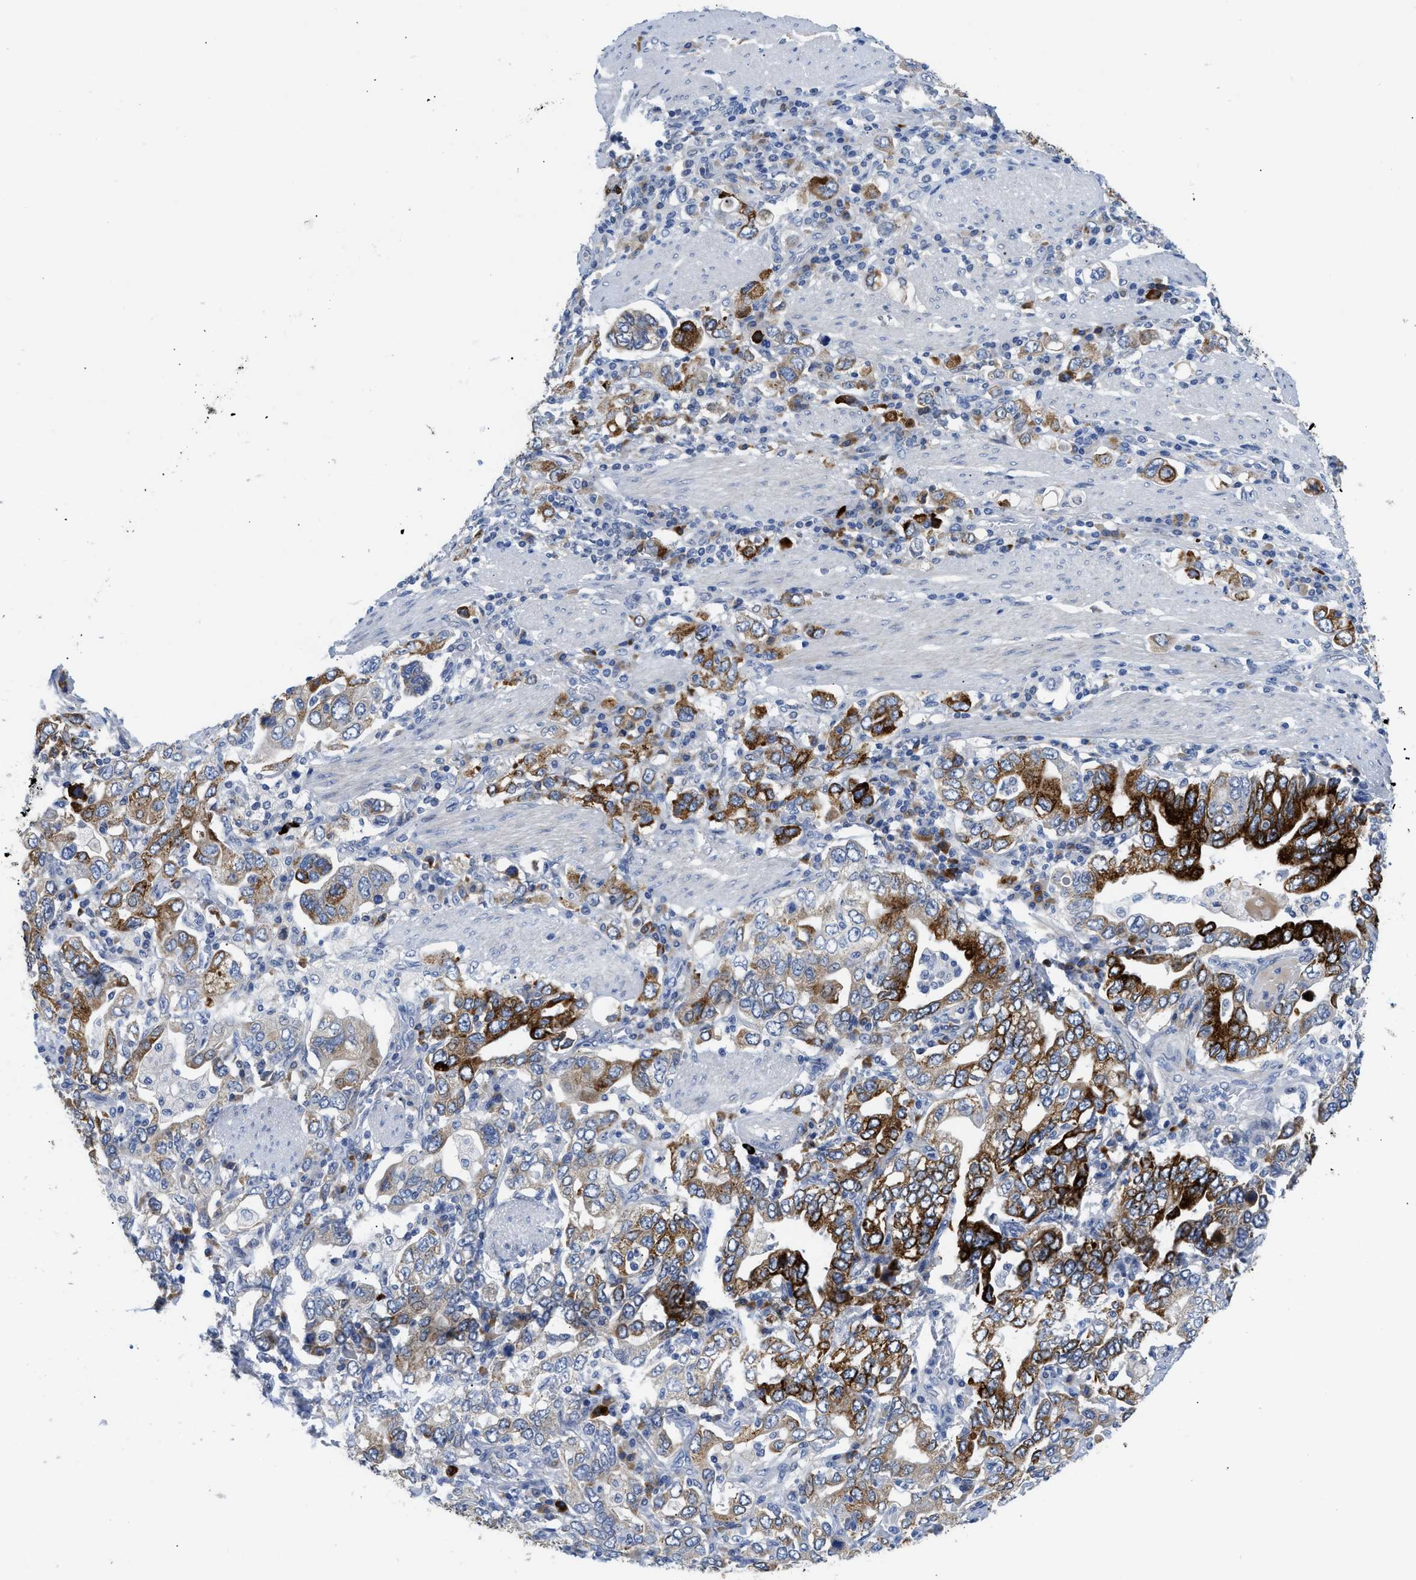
{"staining": {"intensity": "strong", "quantity": "<25%", "location": "cytoplasmic/membranous"}, "tissue": "stomach cancer", "cell_type": "Tumor cells", "image_type": "cancer", "snomed": [{"axis": "morphology", "description": "Adenocarcinoma, NOS"}, {"axis": "topography", "description": "Stomach, upper"}], "caption": "Strong cytoplasmic/membranous staining for a protein is identified in about <25% of tumor cells of stomach adenocarcinoma using IHC.", "gene": "OR9K2", "patient": {"sex": "male", "age": 62}}